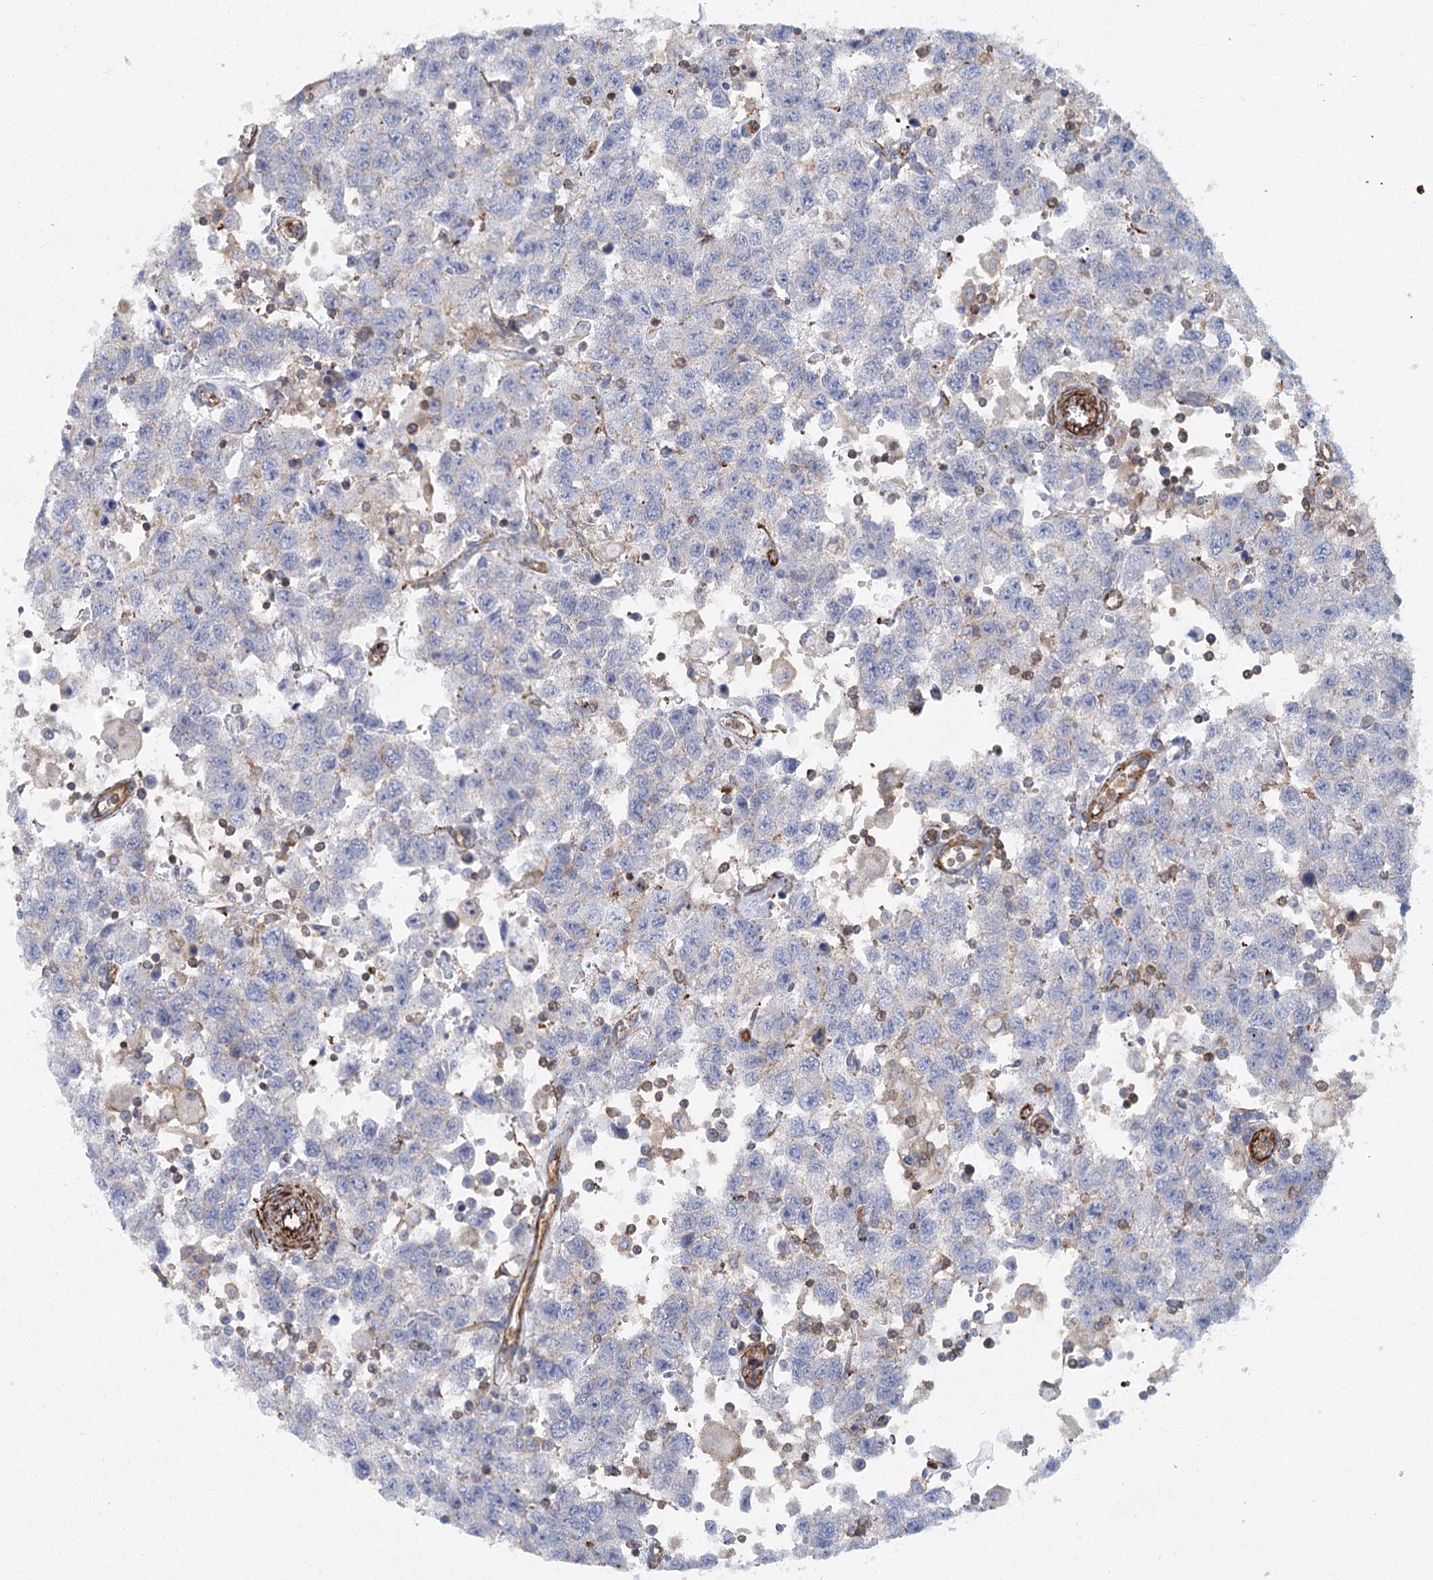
{"staining": {"intensity": "negative", "quantity": "none", "location": "none"}, "tissue": "testis cancer", "cell_type": "Tumor cells", "image_type": "cancer", "snomed": [{"axis": "morphology", "description": "Seminoma, NOS"}, {"axis": "topography", "description": "Testis"}], "caption": "High magnification brightfield microscopy of testis cancer (seminoma) stained with DAB (brown) and counterstained with hematoxylin (blue): tumor cells show no significant staining.", "gene": "IFT46", "patient": {"sex": "male", "age": 41}}